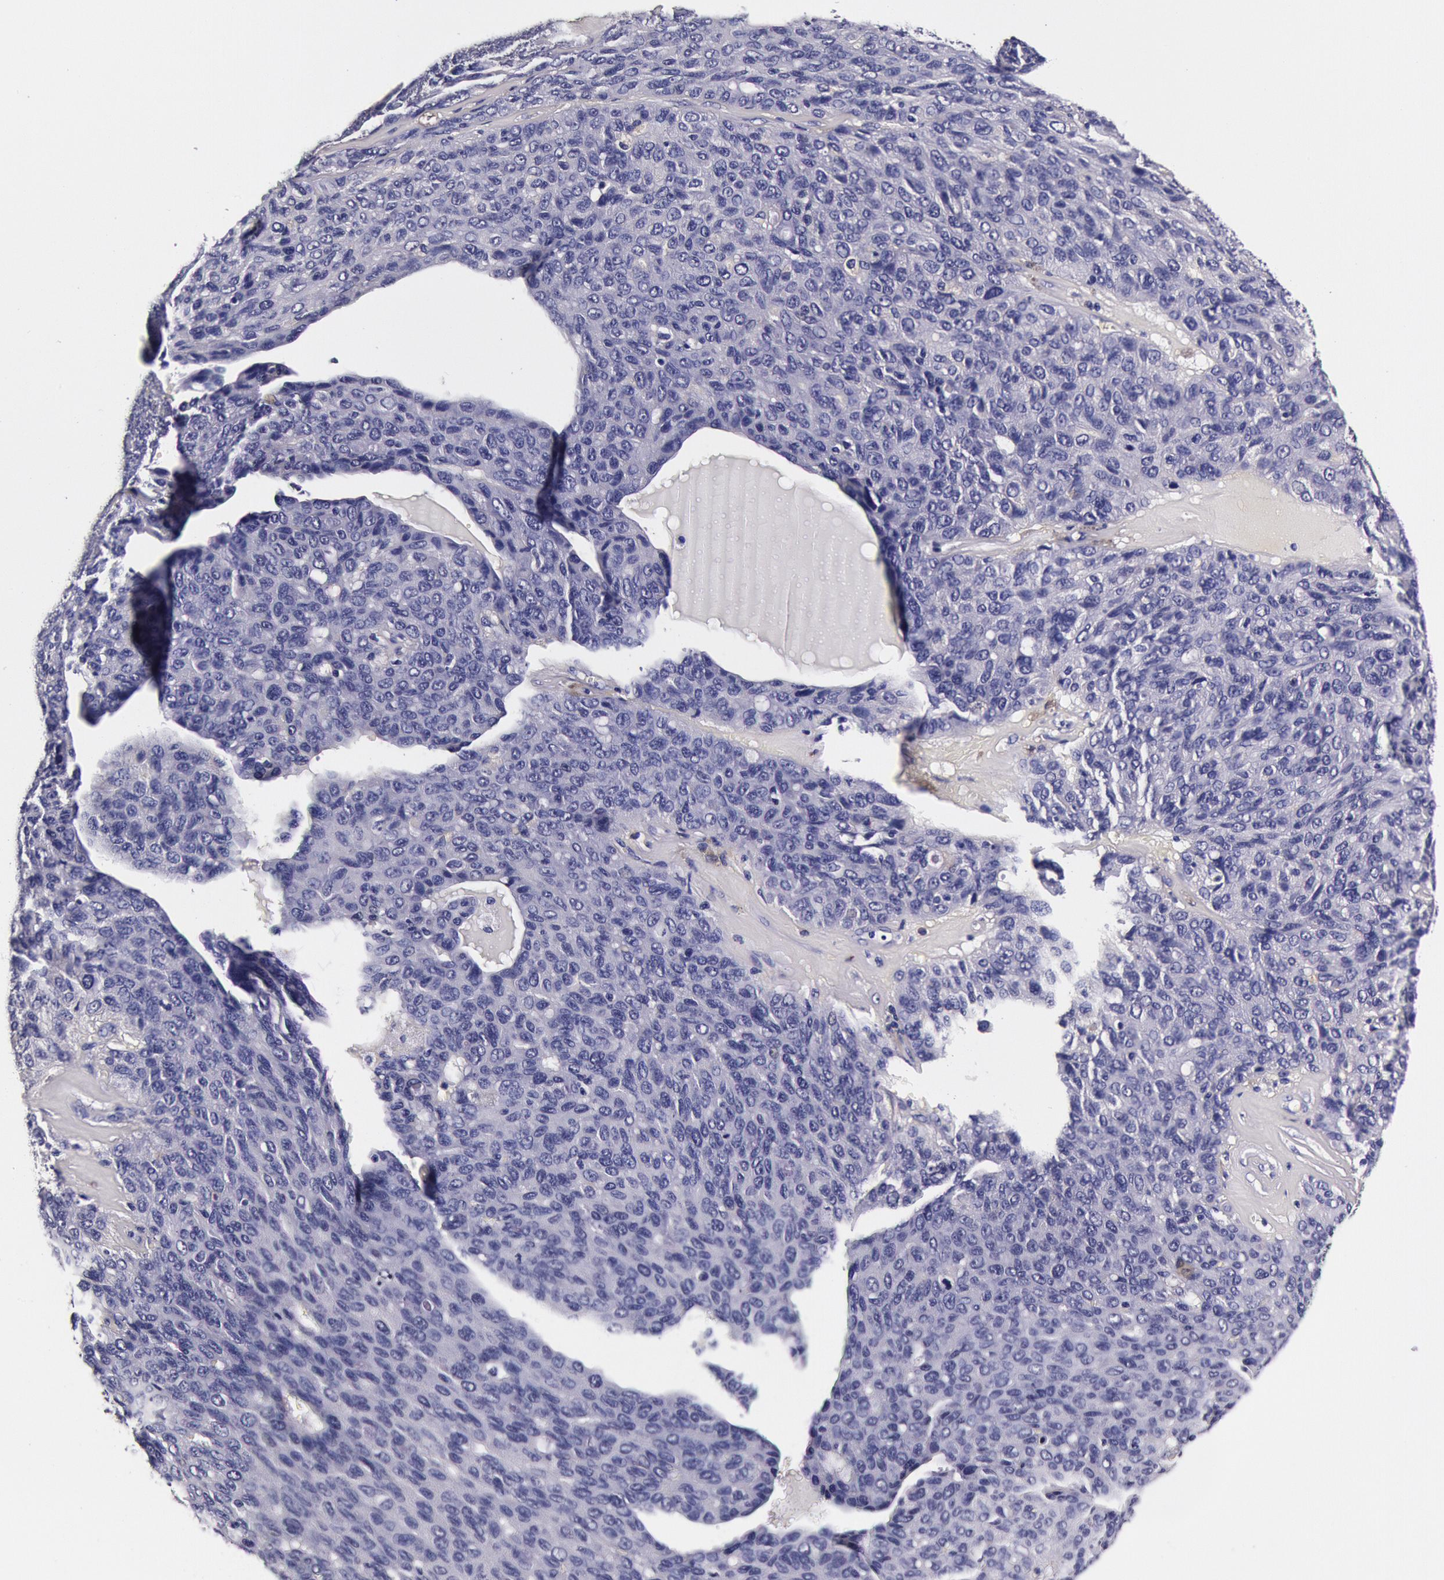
{"staining": {"intensity": "negative", "quantity": "none", "location": "none"}, "tissue": "ovarian cancer", "cell_type": "Tumor cells", "image_type": "cancer", "snomed": [{"axis": "morphology", "description": "Carcinoma, endometroid"}, {"axis": "topography", "description": "Ovary"}], "caption": "Immunohistochemistry (IHC) of human endometroid carcinoma (ovarian) reveals no expression in tumor cells.", "gene": "CCDC22", "patient": {"sex": "female", "age": 60}}